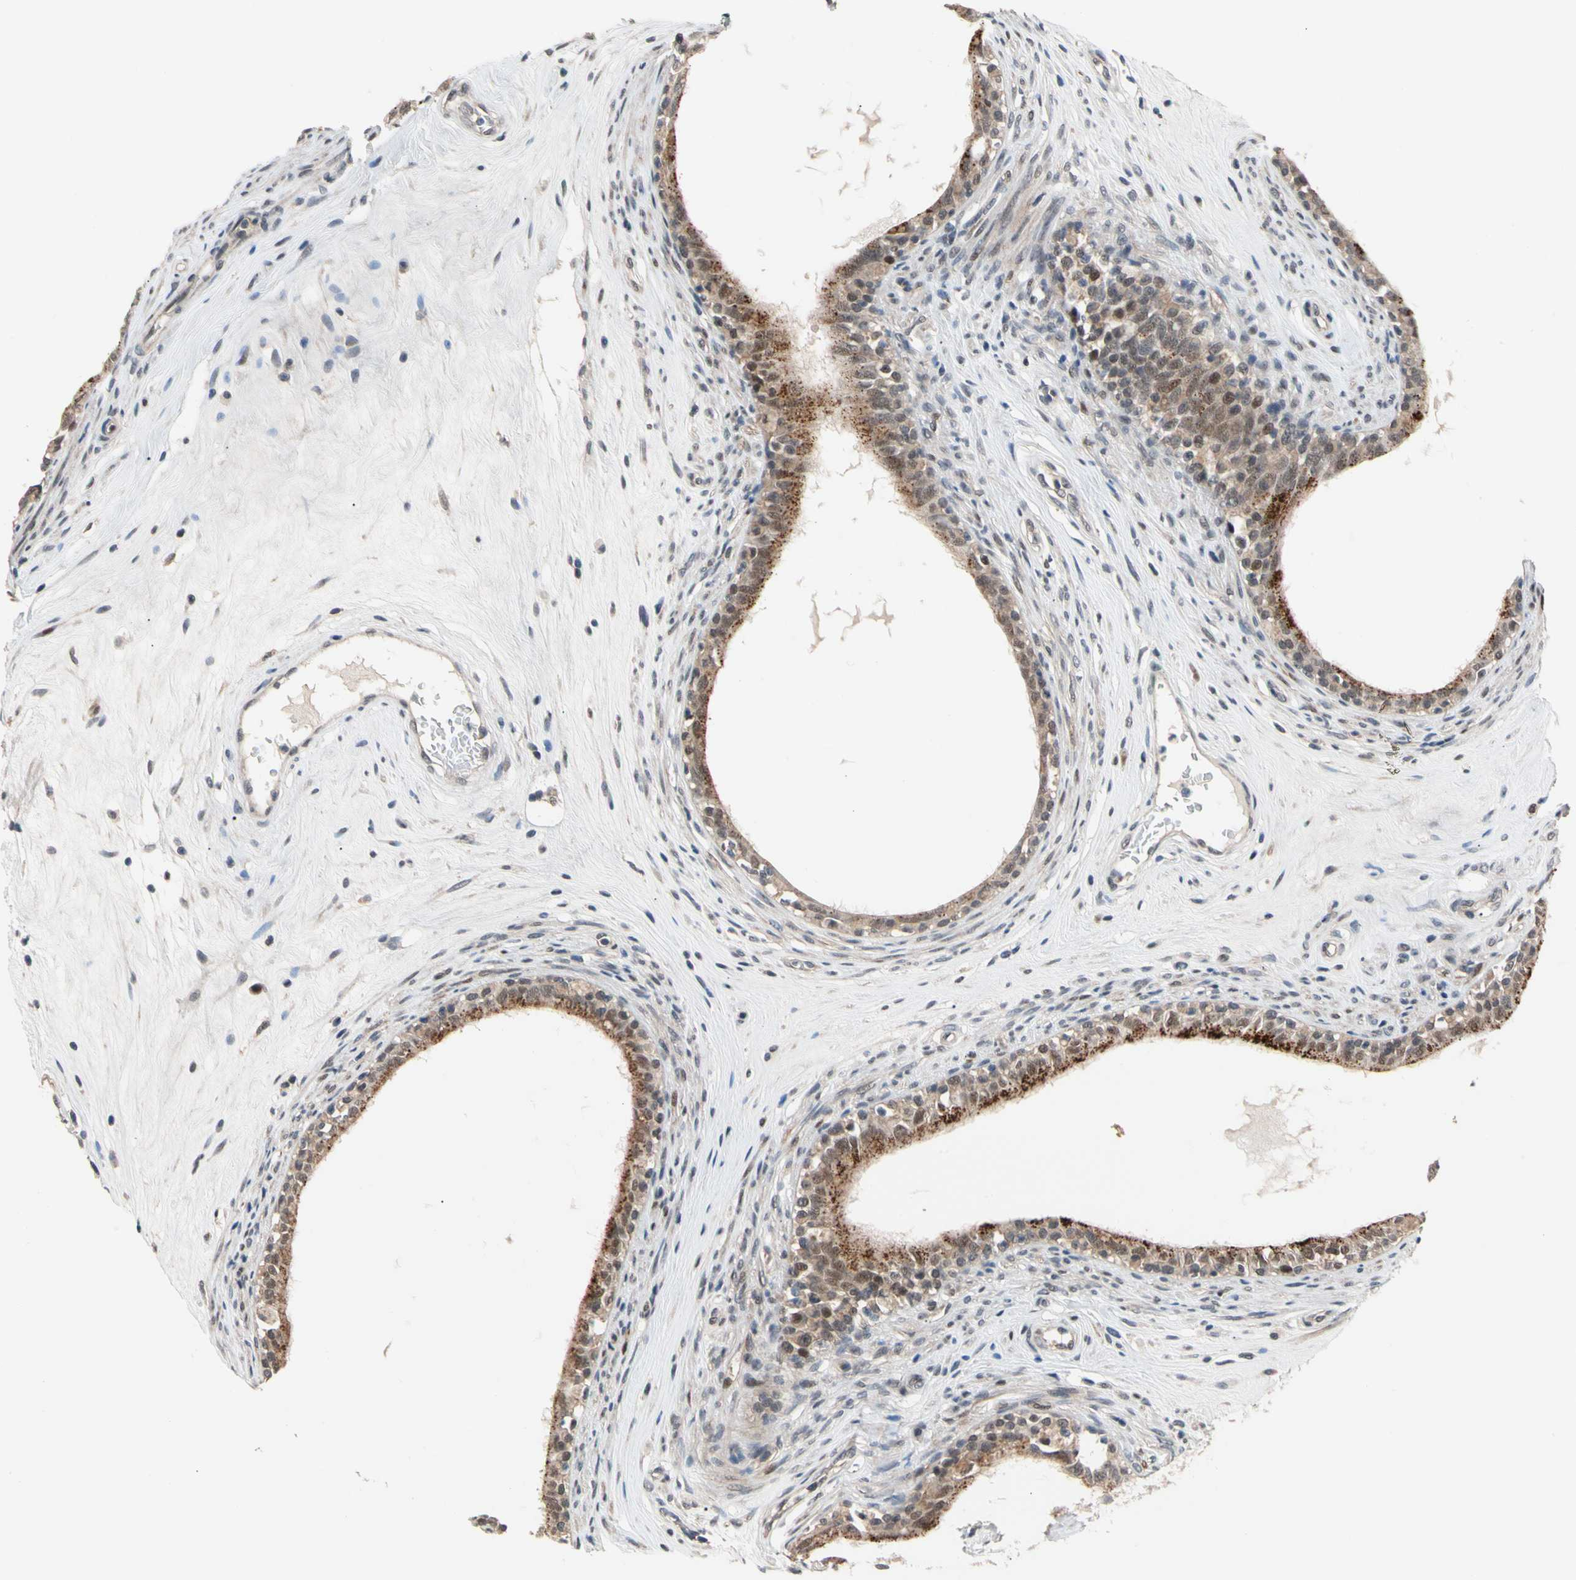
{"staining": {"intensity": "moderate", "quantity": ">75%", "location": "cytoplasmic/membranous"}, "tissue": "epididymis", "cell_type": "Glandular cells", "image_type": "normal", "snomed": [{"axis": "morphology", "description": "Normal tissue, NOS"}, {"axis": "morphology", "description": "Inflammation, NOS"}, {"axis": "topography", "description": "Epididymis"}], "caption": "Immunohistochemistry (IHC) image of normal human epididymis stained for a protein (brown), which shows medium levels of moderate cytoplasmic/membranous staining in about >75% of glandular cells.", "gene": "NGEF", "patient": {"sex": "male", "age": 84}}